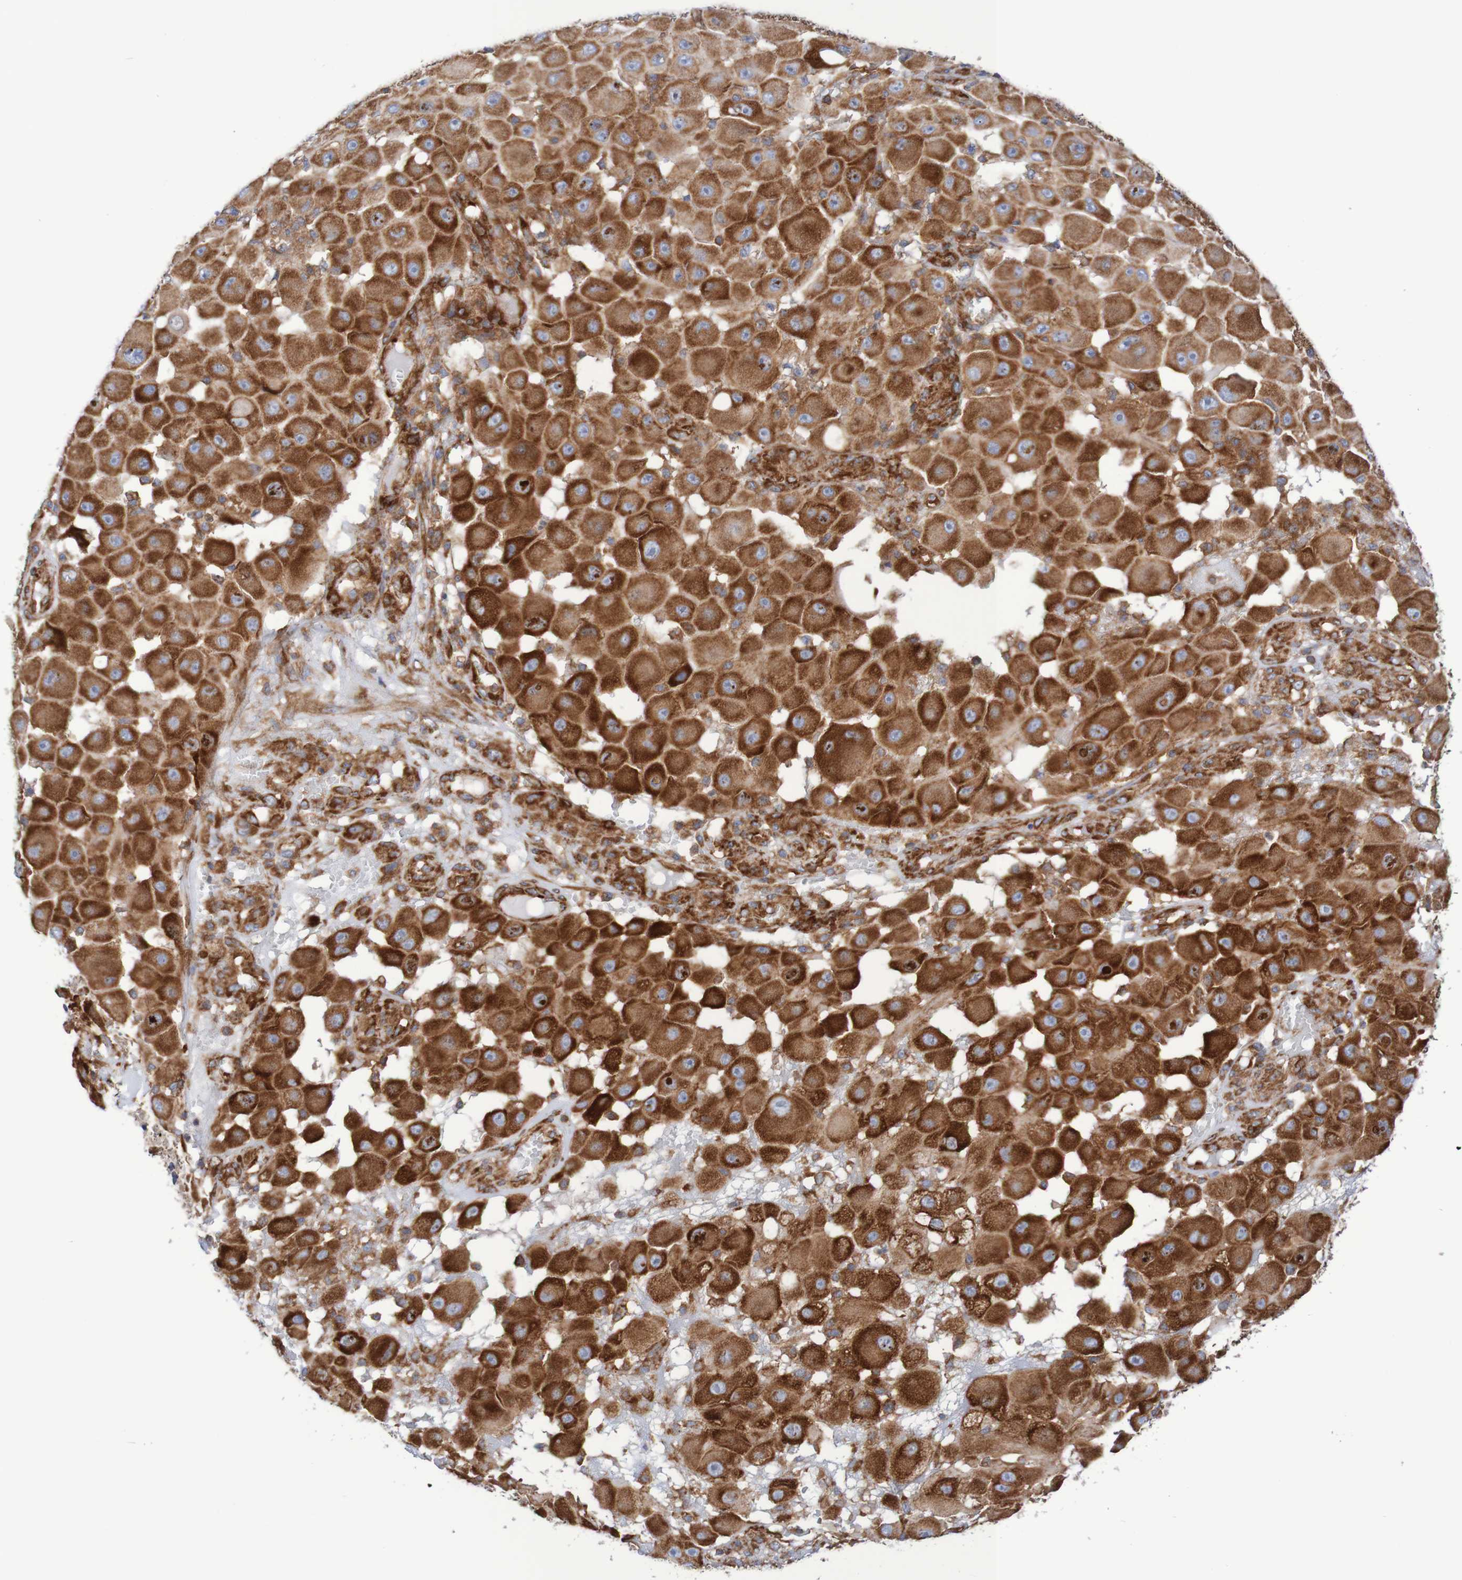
{"staining": {"intensity": "strong", "quantity": ">75%", "location": "cytoplasmic/membranous"}, "tissue": "melanoma", "cell_type": "Tumor cells", "image_type": "cancer", "snomed": [{"axis": "morphology", "description": "Malignant melanoma, NOS"}, {"axis": "topography", "description": "Skin"}], "caption": "The micrograph reveals immunohistochemical staining of malignant melanoma. There is strong cytoplasmic/membranous expression is present in approximately >75% of tumor cells.", "gene": "FXR2", "patient": {"sex": "female", "age": 81}}